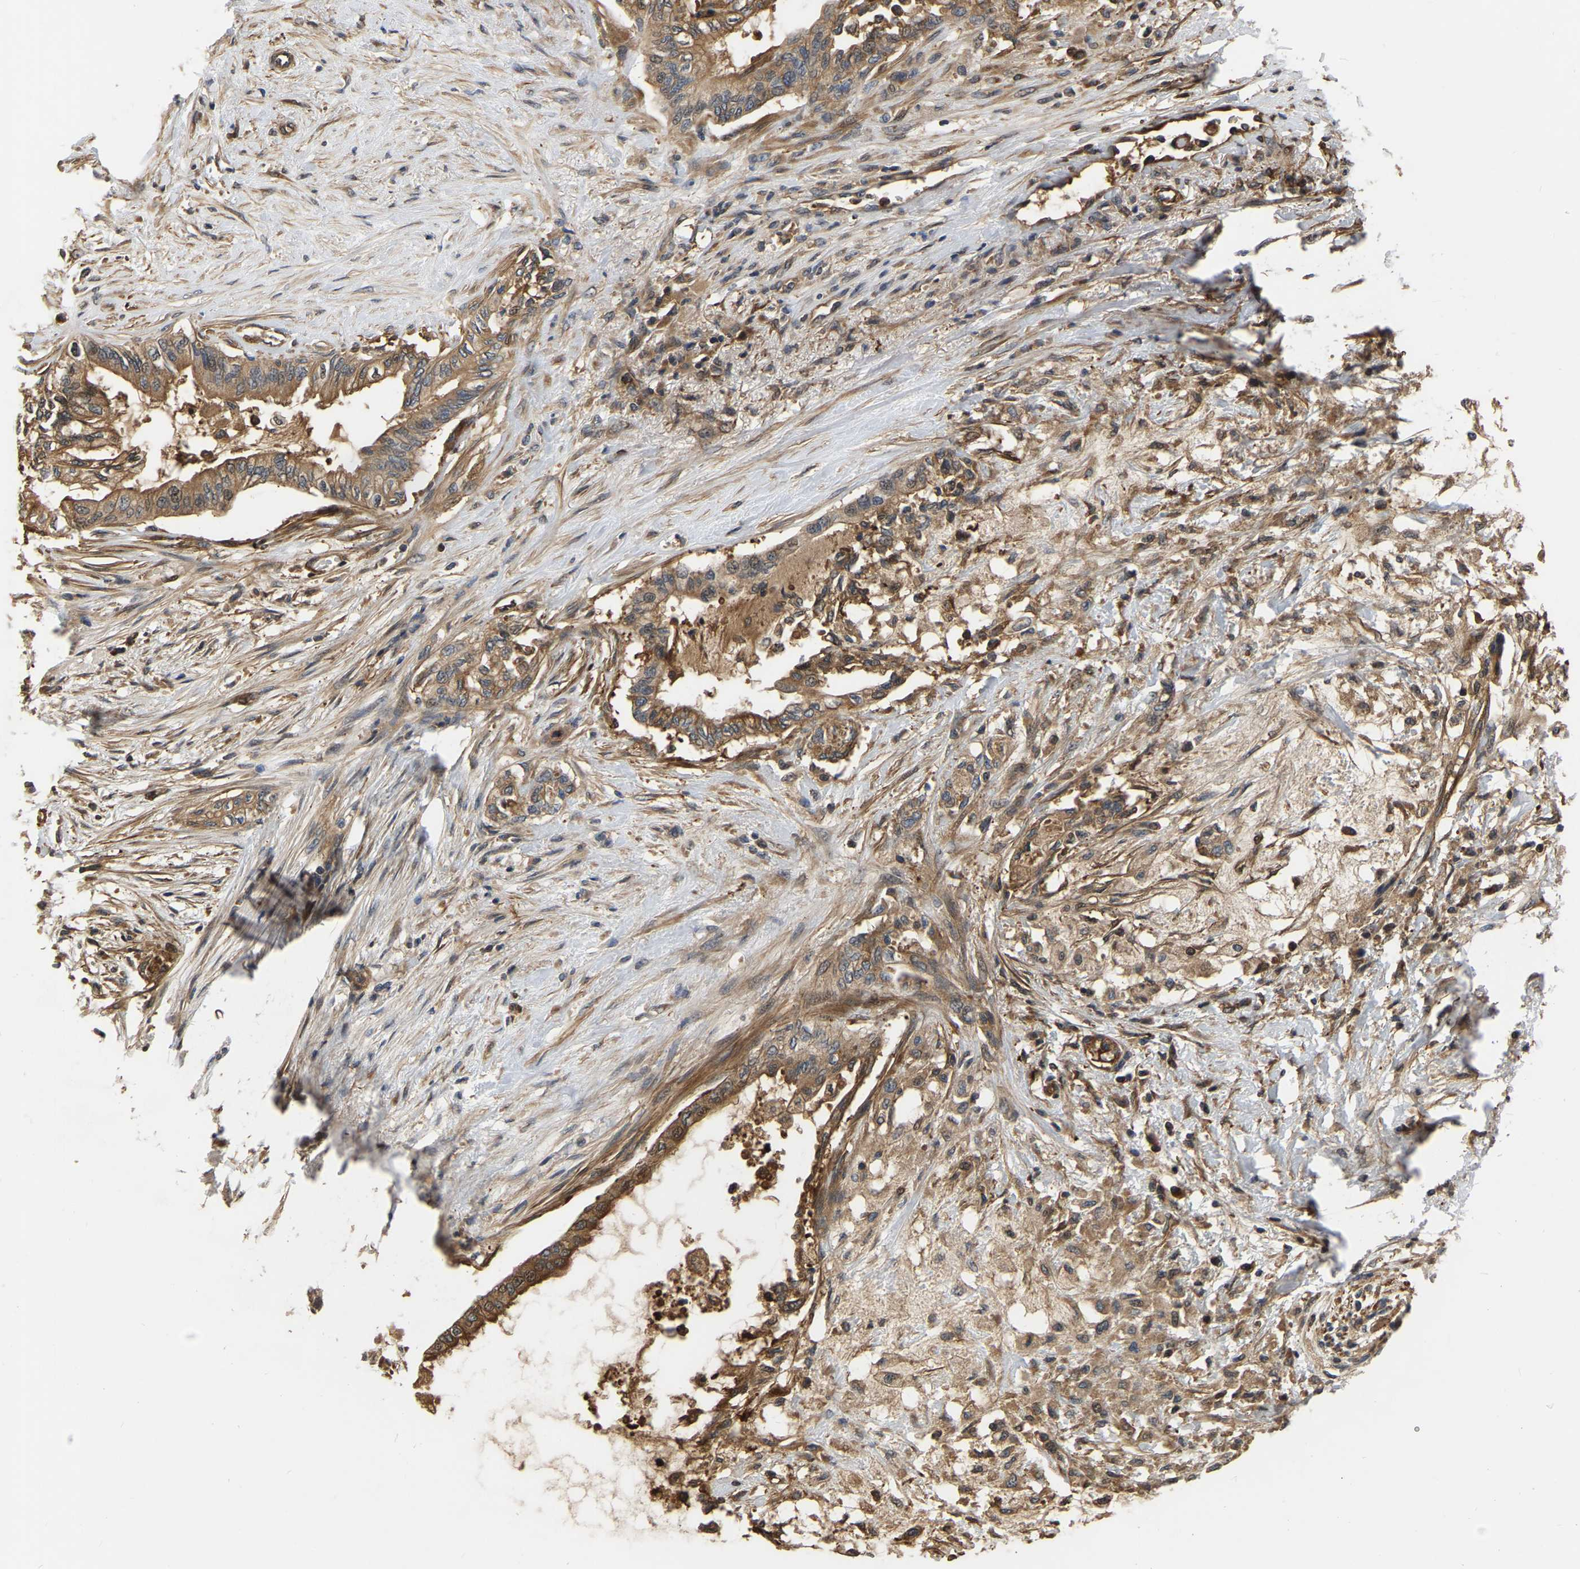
{"staining": {"intensity": "moderate", "quantity": ">75%", "location": "cytoplasmic/membranous"}, "tissue": "pancreatic cancer", "cell_type": "Tumor cells", "image_type": "cancer", "snomed": [{"axis": "morphology", "description": "Normal tissue, NOS"}, {"axis": "morphology", "description": "Adenocarcinoma, NOS"}, {"axis": "topography", "description": "Pancreas"}, {"axis": "topography", "description": "Duodenum"}], "caption": "The photomicrograph reveals staining of pancreatic cancer (adenocarcinoma), revealing moderate cytoplasmic/membranous protein expression (brown color) within tumor cells. Using DAB (brown) and hematoxylin (blue) stains, captured at high magnification using brightfield microscopy.", "gene": "GARS1", "patient": {"sex": "female", "age": 60}}